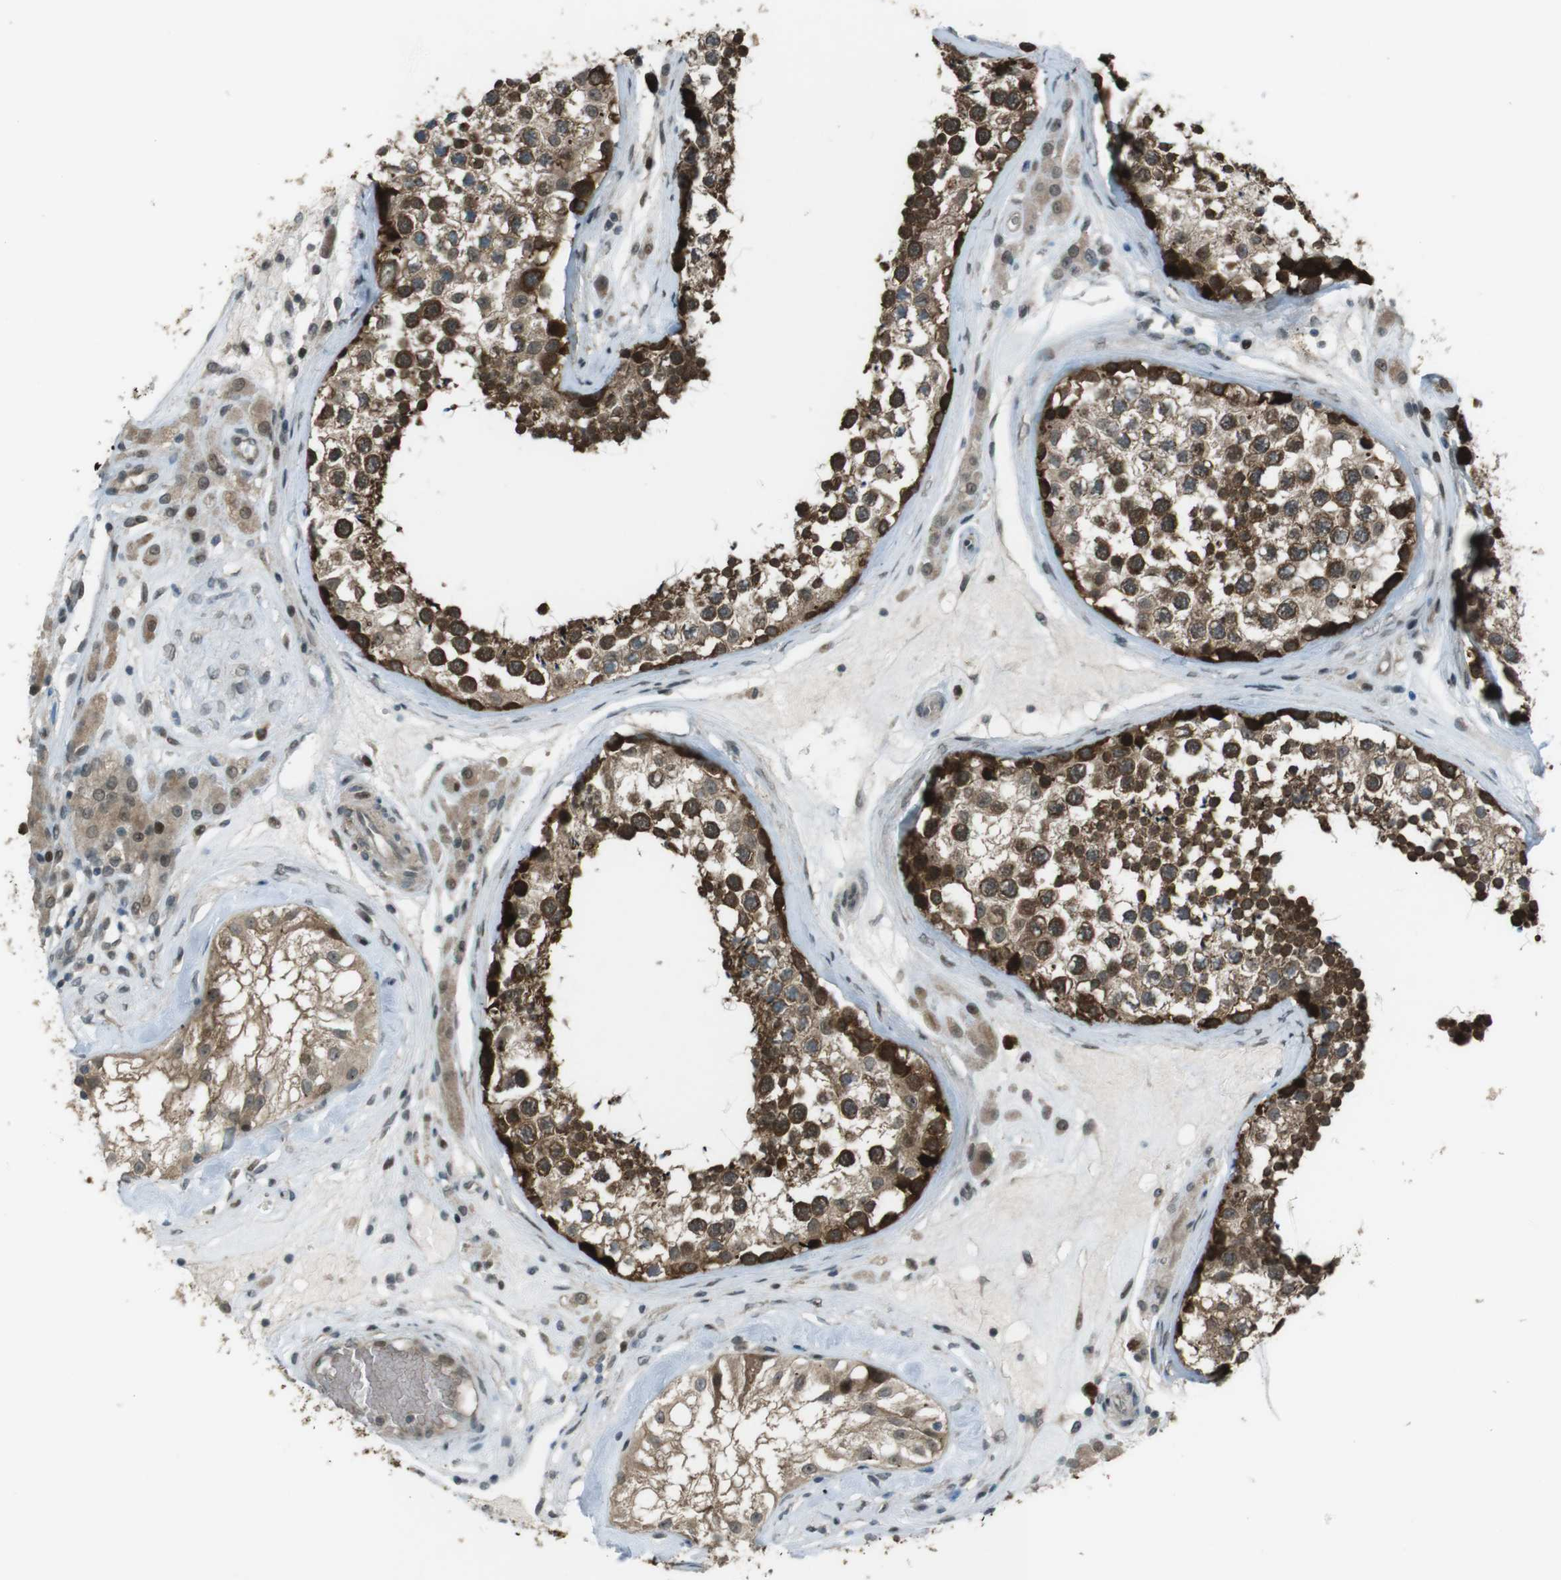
{"staining": {"intensity": "strong", "quantity": ">75%", "location": "cytoplasmic/membranous,nuclear"}, "tissue": "testis", "cell_type": "Cells in seminiferous ducts", "image_type": "normal", "snomed": [{"axis": "morphology", "description": "Normal tissue, NOS"}, {"axis": "topography", "description": "Testis"}], "caption": "A brown stain highlights strong cytoplasmic/membranous,nuclear expression of a protein in cells in seminiferous ducts of benign testis. (IHC, brightfield microscopy, high magnification).", "gene": "SLITRK5", "patient": {"sex": "male", "age": 46}}